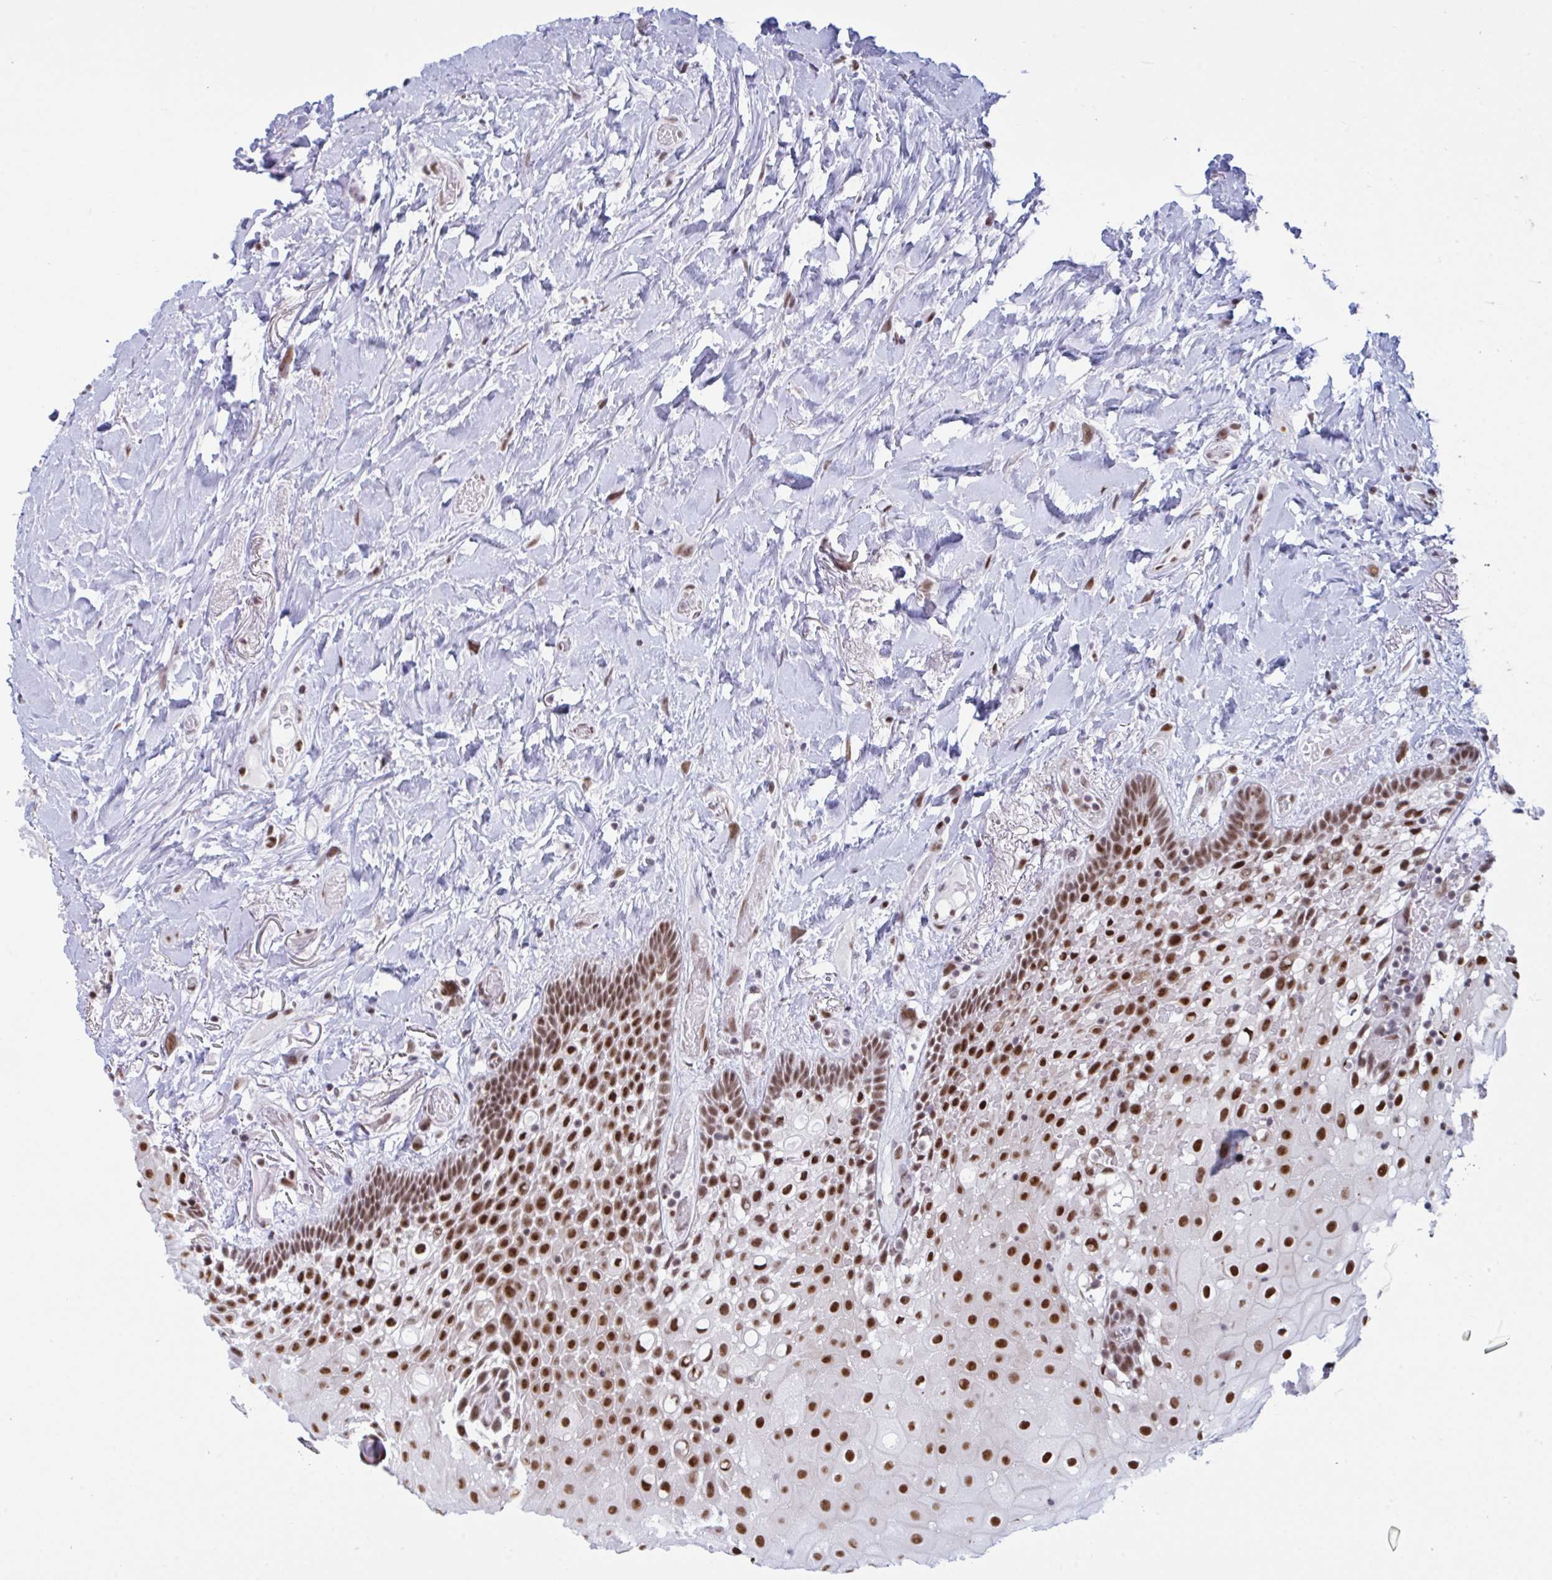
{"staining": {"intensity": "strong", "quantity": ">75%", "location": "nuclear"}, "tissue": "oral mucosa", "cell_type": "Squamous epithelial cells", "image_type": "normal", "snomed": [{"axis": "morphology", "description": "Normal tissue, NOS"}, {"axis": "morphology", "description": "Squamous cell carcinoma, NOS"}, {"axis": "topography", "description": "Oral tissue"}, {"axis": "topography", "description": "Head-Neck"}], "caption": "Immunohistochemical staining of normal human oral mucosa displays >75% levels of strong nuclear protein positivity in about >75% of squamous epithelial cells. Using DAB (3,3'-diaminobenzidine) (brown) and hematoxylin (blue) stains, captured at high magnification using brightfield microscopy.", "gene": "PPP1R10", "patient": {"sex": "male", "age": 64}}